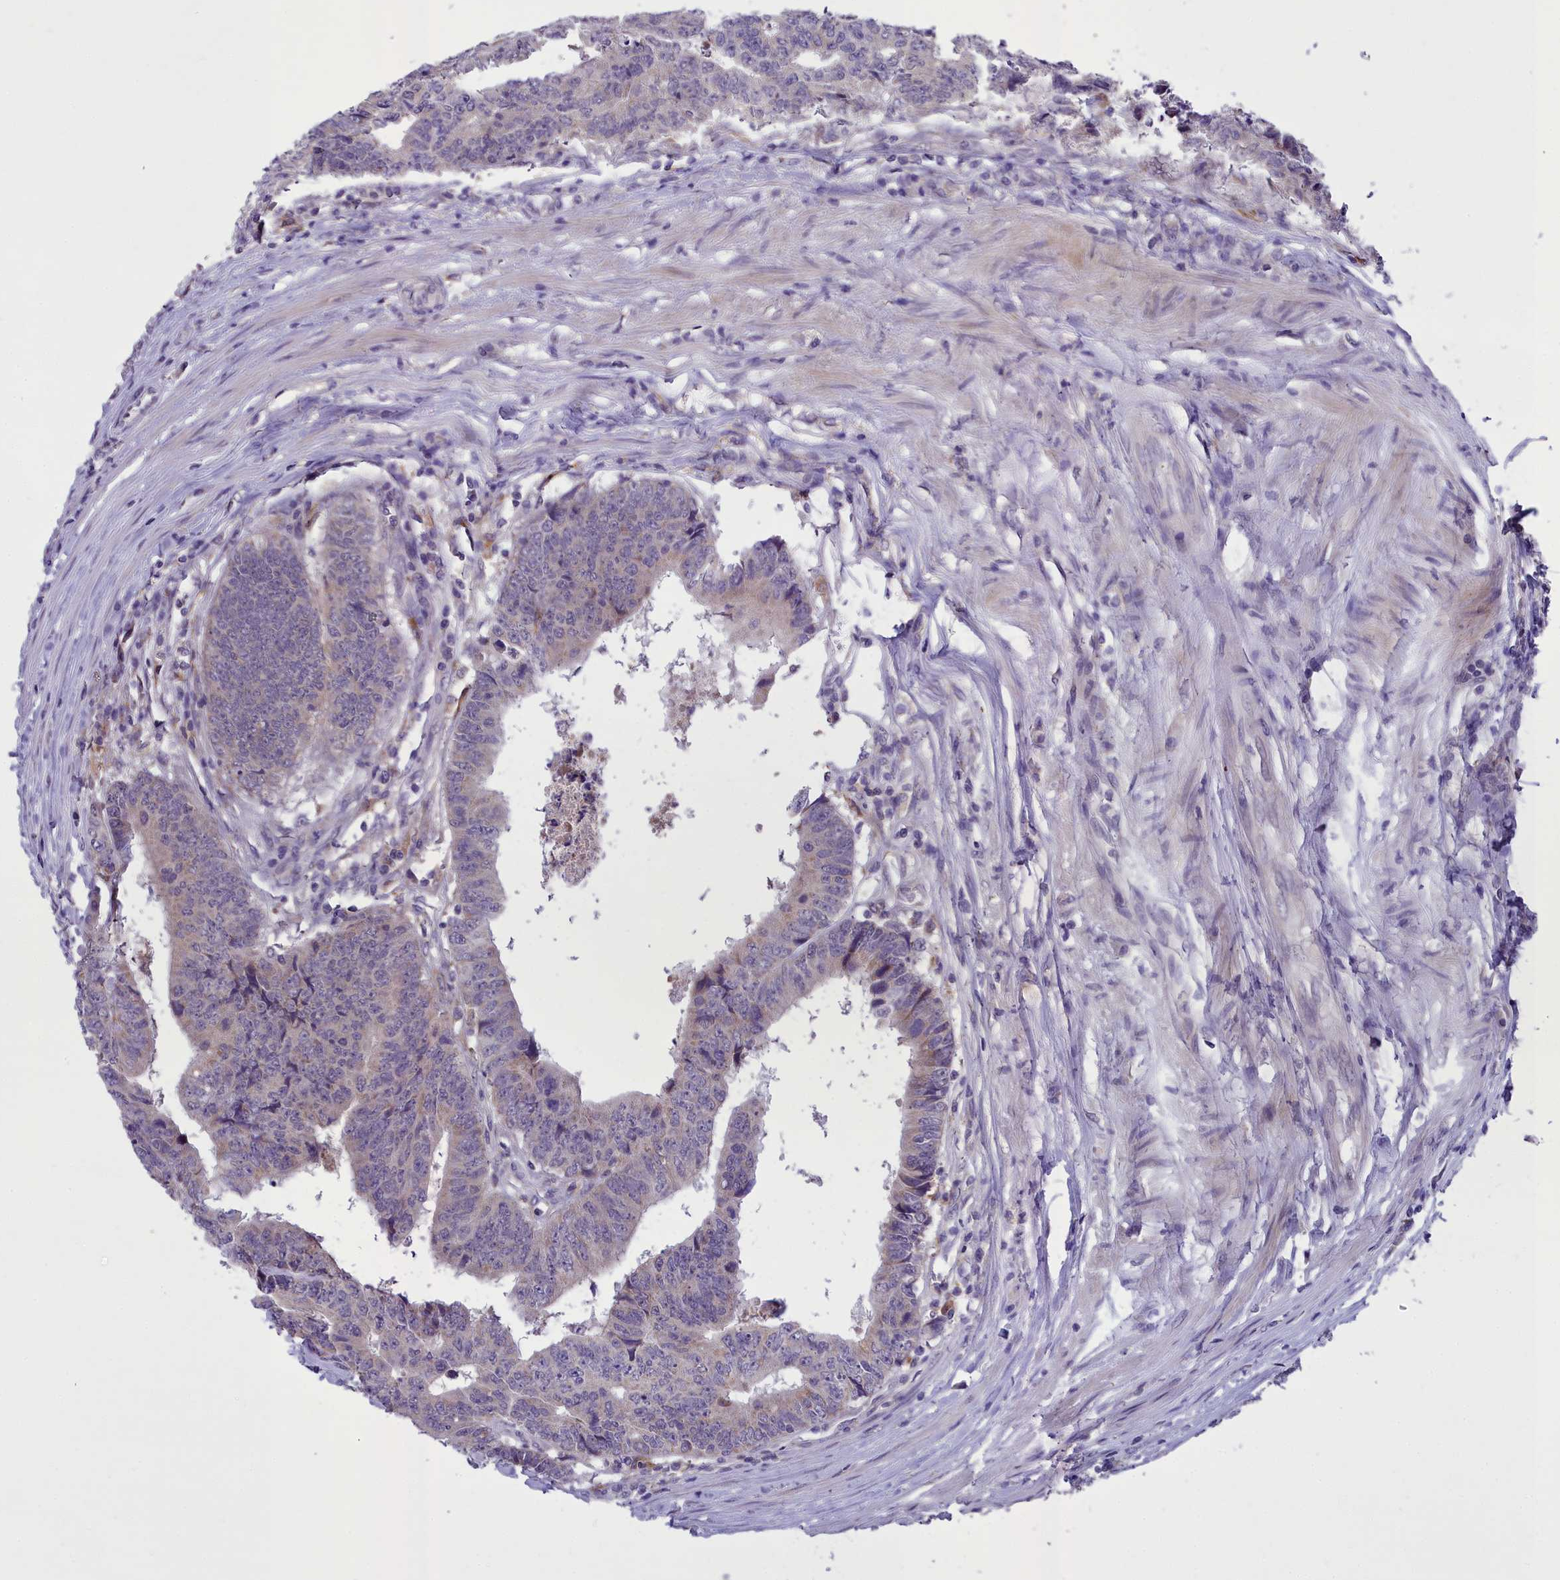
{"staining": {"intensity": "negative", "quantity": "none", "location": "none"}, "tissue": "colorectal cancer", "cell_type": "Tumor cells", "image_type": "cancer", "snomed": [{"axis": "morphology", "description": "Adenocarcinoma, NOS"}, {"axis": "topography", "description": "Rectum"}], "caption": "This is an immunohistochemistry micrograph of human colorectal adenocarcinoma. There is no staining in tumor cells.", "gene": "MIIP", "patient": {"sex": "male", "age": 84}}